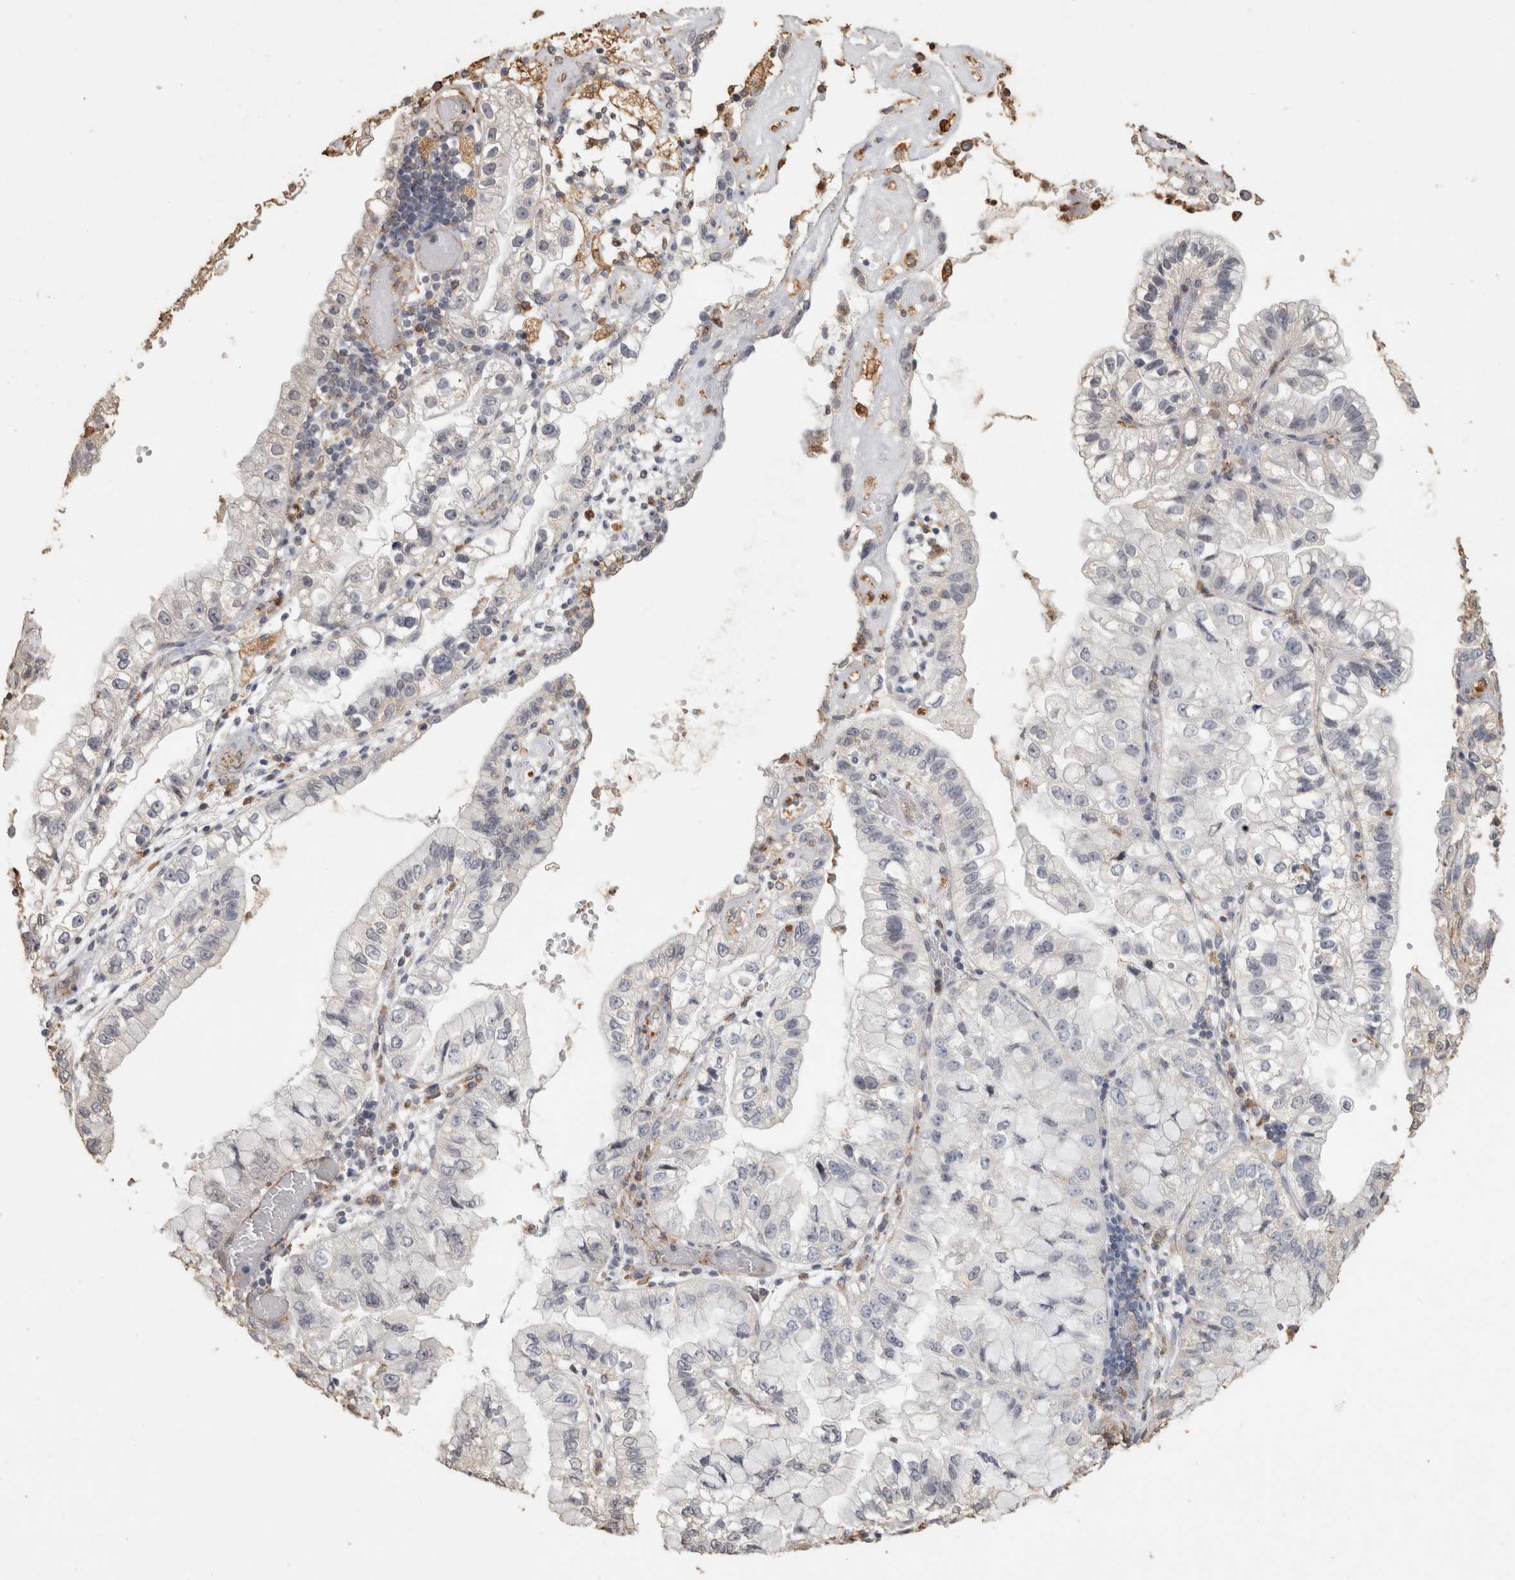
{"staining": {"intensity": "negative", "quantity": "none", "location": "none"}, "tissue": "liver cancer", "cell_type": "Tumor cells", "image_type": "cancer", "snomed": [{"axis": "morphology", "description": "Cholangiocarcinoma"}, {"axis": "topography", "description": "Liver"}], "caption": "The photomicrograph reveals no staining of tumor cells in liver cancer (cholangiocarcinoma). (Stains: DAB IHC with hematoxylin counter stain, Microscopy: brightfield microscopy at high magnification).", "gene": "REPS2", "patient": {"sex": "female", "age": 79}}